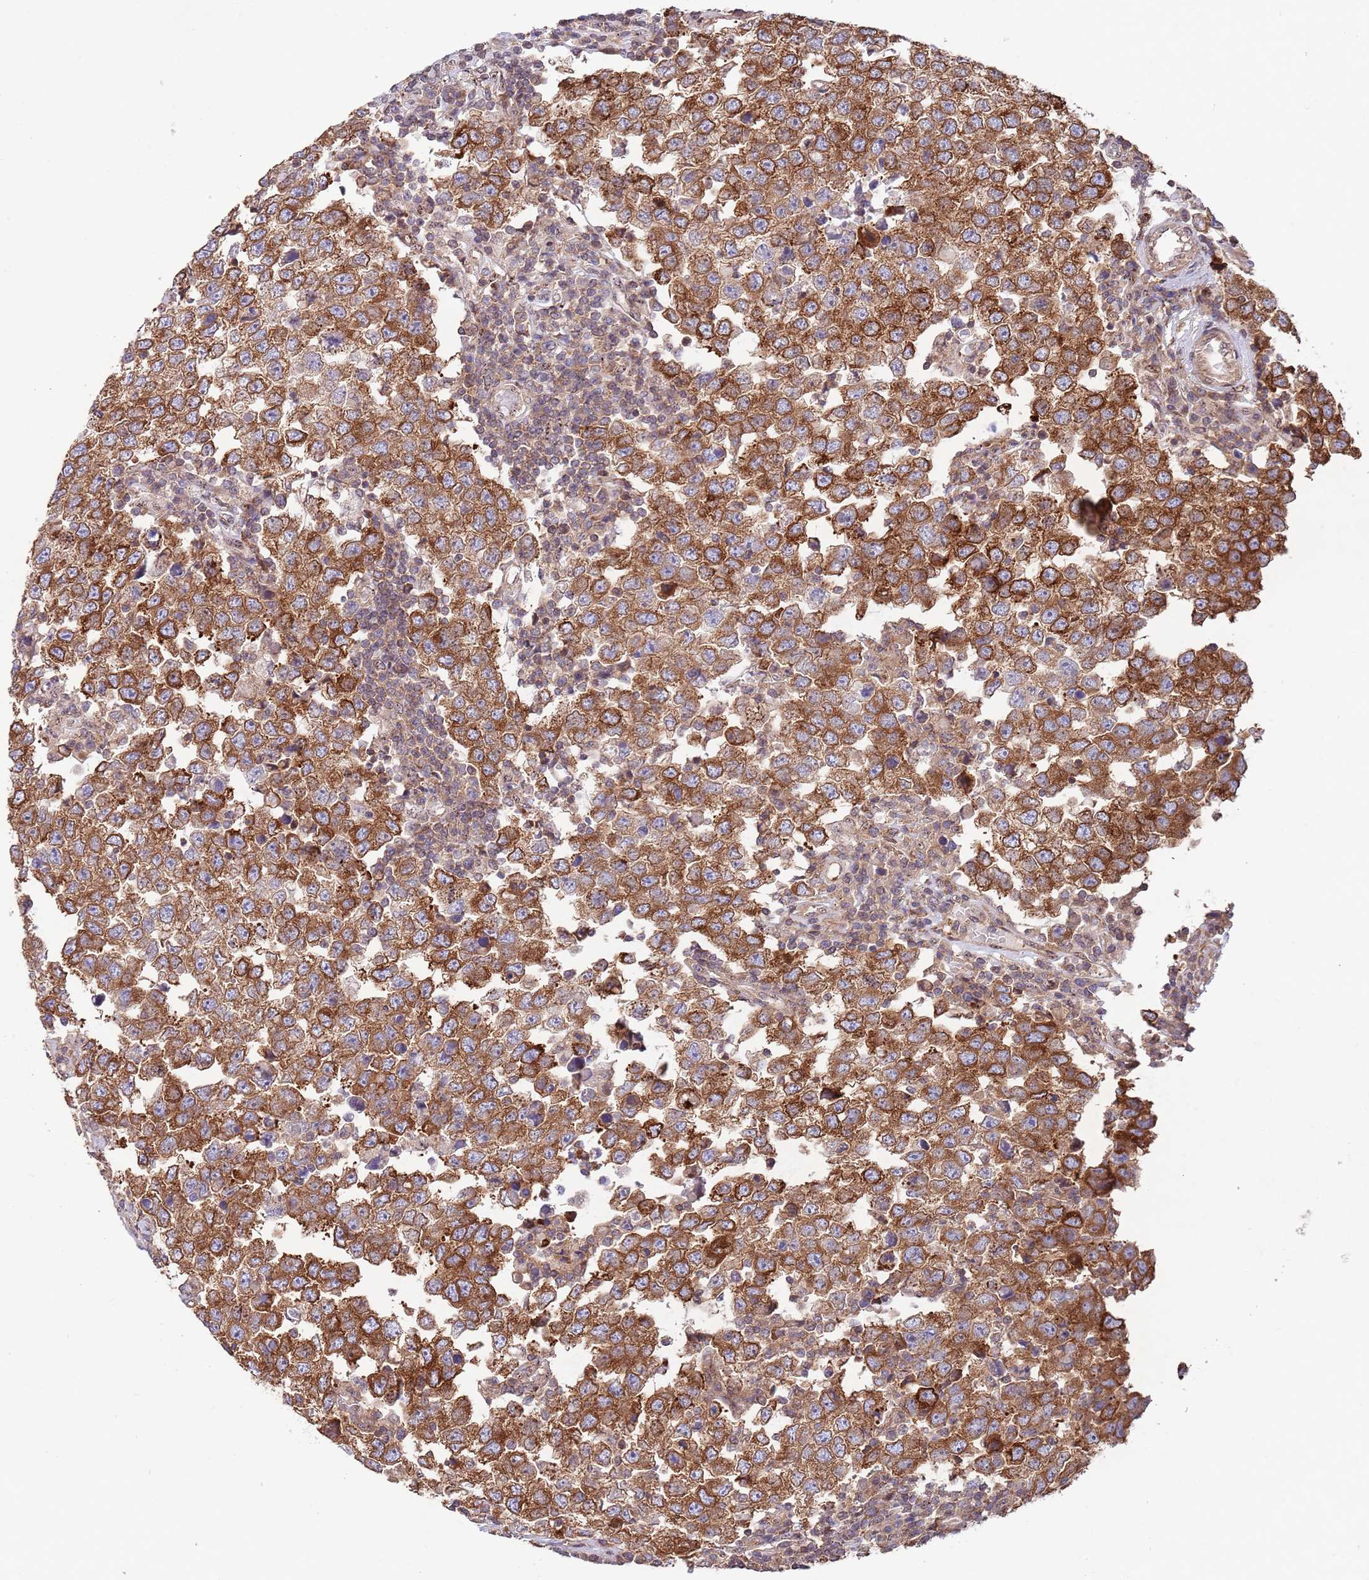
{"staining": {"intensity": "strong", "quantity": ">75%", "location": "cytoplasmic/membranous"}, "tissue": "testis cancer", "cell_type": "Tumor cells", "image_type": "cancer", "snomed": [{"axis": "morphology", "description": "Seminoma, NOS"}, {"axis": "morphology", "description": "Carcinoma, Embryonal, NOS"}, {"axis": "topography", "description": "Testis"}], "caption": "DAB (3,3'-diaminobenzidine) immunohistochemical staining of testis cancer shows strong cytoplasmic/membranous protein positivity in about >75% of tumor cells. (Brightfield microscopy of DAB IHC at high magnification).", "gene": "RNF19B", "patient": {"sex": "male", "age": 28}}